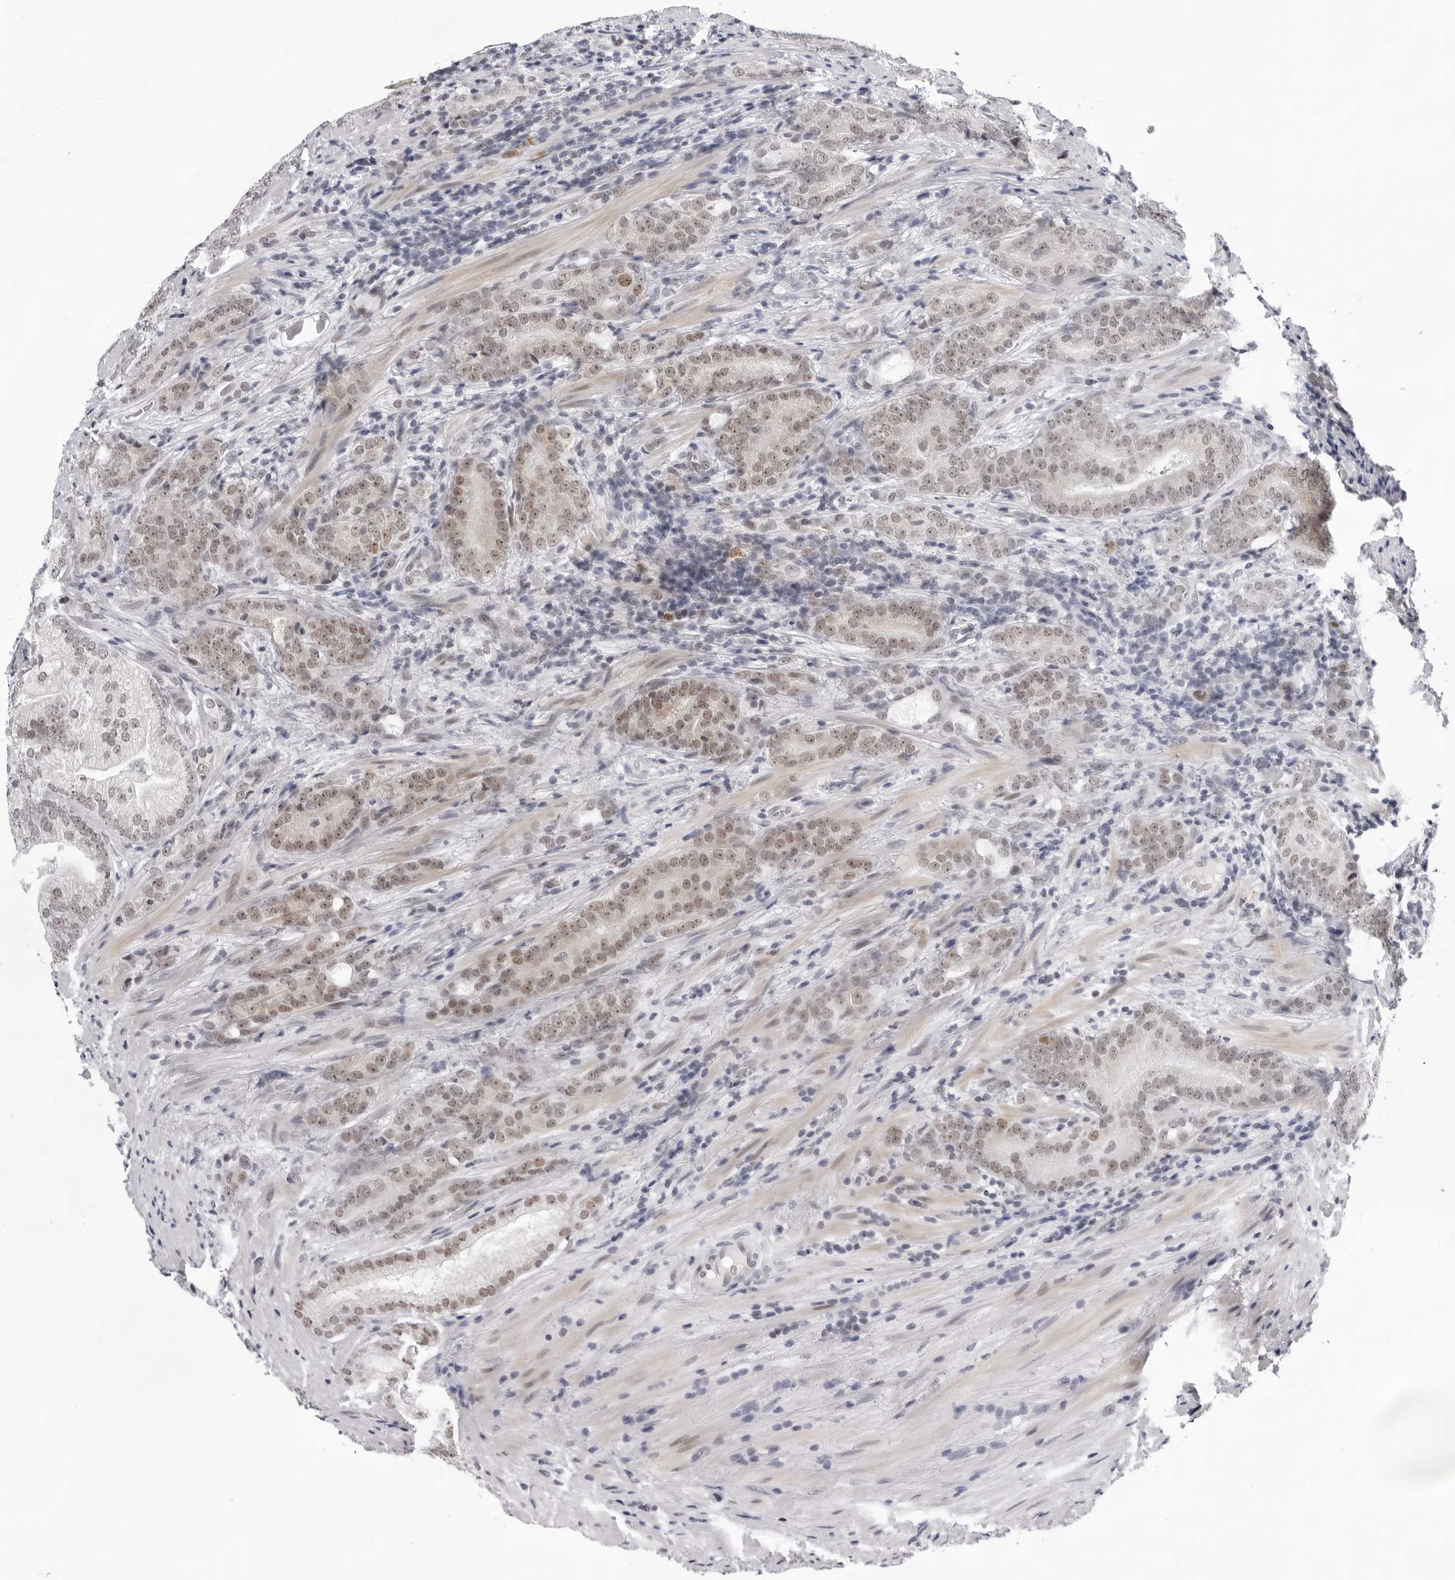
{"staining": {"intensity": "weak", "quantity": "25%-75%", "location": "nuclear"}, "tissue": "prostate cancer", "cell_type": "Tumor cells", "image_type": "cancer", "snomed": [{"axis": "morphology", "description": "Adenocarcinoma, High grade"}, {"axis": "topography", "description": "Prostate"}], "caption": "Human prostate cancer (high-grade adenocarcinoma) stained with a protein marker exhibits weak staining in tumor cells.", "gene": "USP1", "patient": {"sex": "male", "age": 57}}